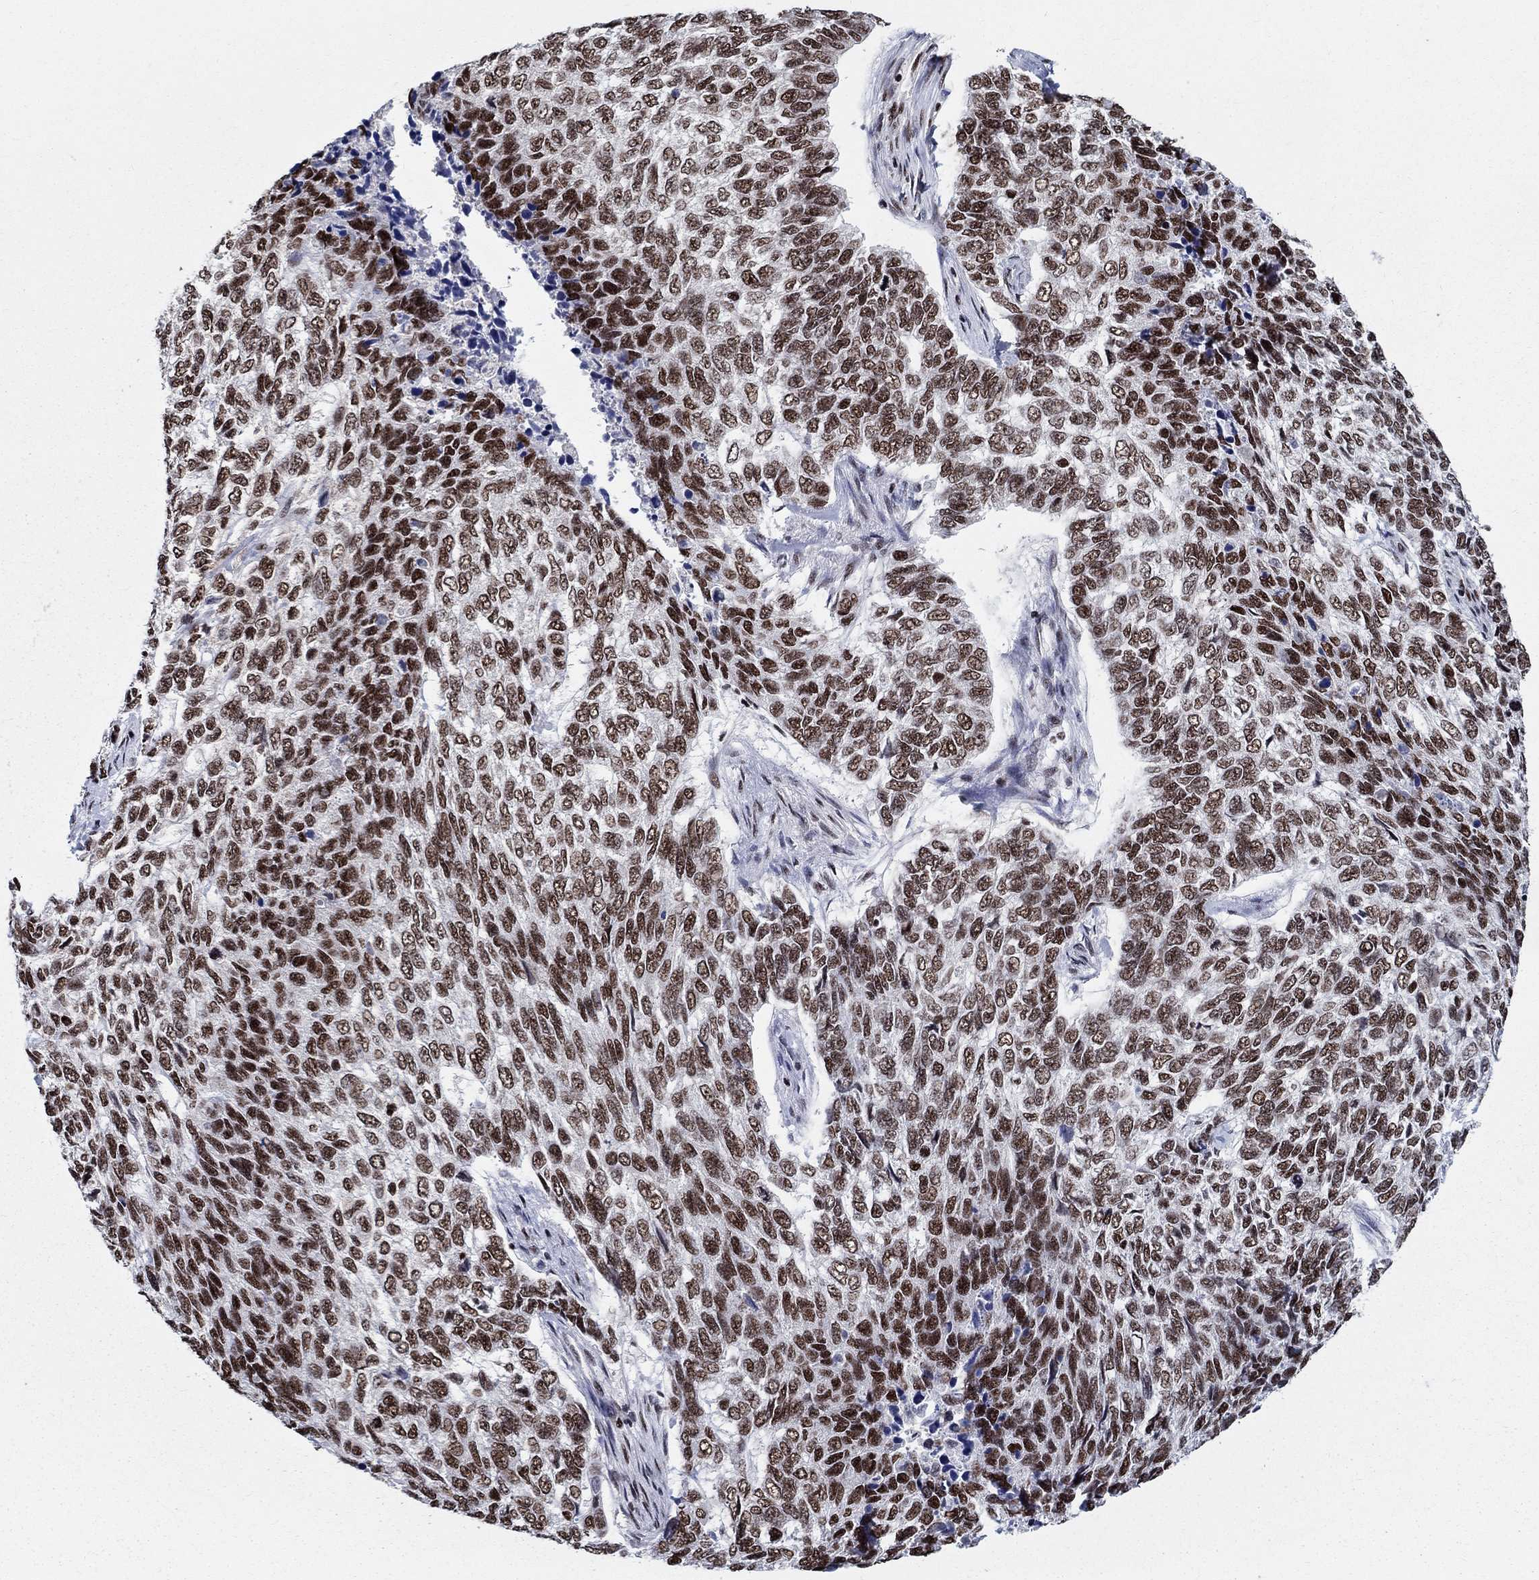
{"staining": {"intensity": "strong", "quantity": "25%-75%", "location": "nuclear"}, "tissue": "skin cancer", "cell_type": "Tumor cells", "image_type": "cancer", "snomed": [{"axis": "morphology", "description": "Basal cell carcinoma"}, {"axis": "topography", "description": "Skin"}], "caption": "Basal cell carcinoma (skin) tissue shows strong nuclear positivity in about 25%-75% of tumor cells, visualized by immunohistochemistry. The protein of interest is shown in brown color, while the nuclei are stained blue.", "gene": "FBXO16", "patient": {"sex": "female", "age": 65}}